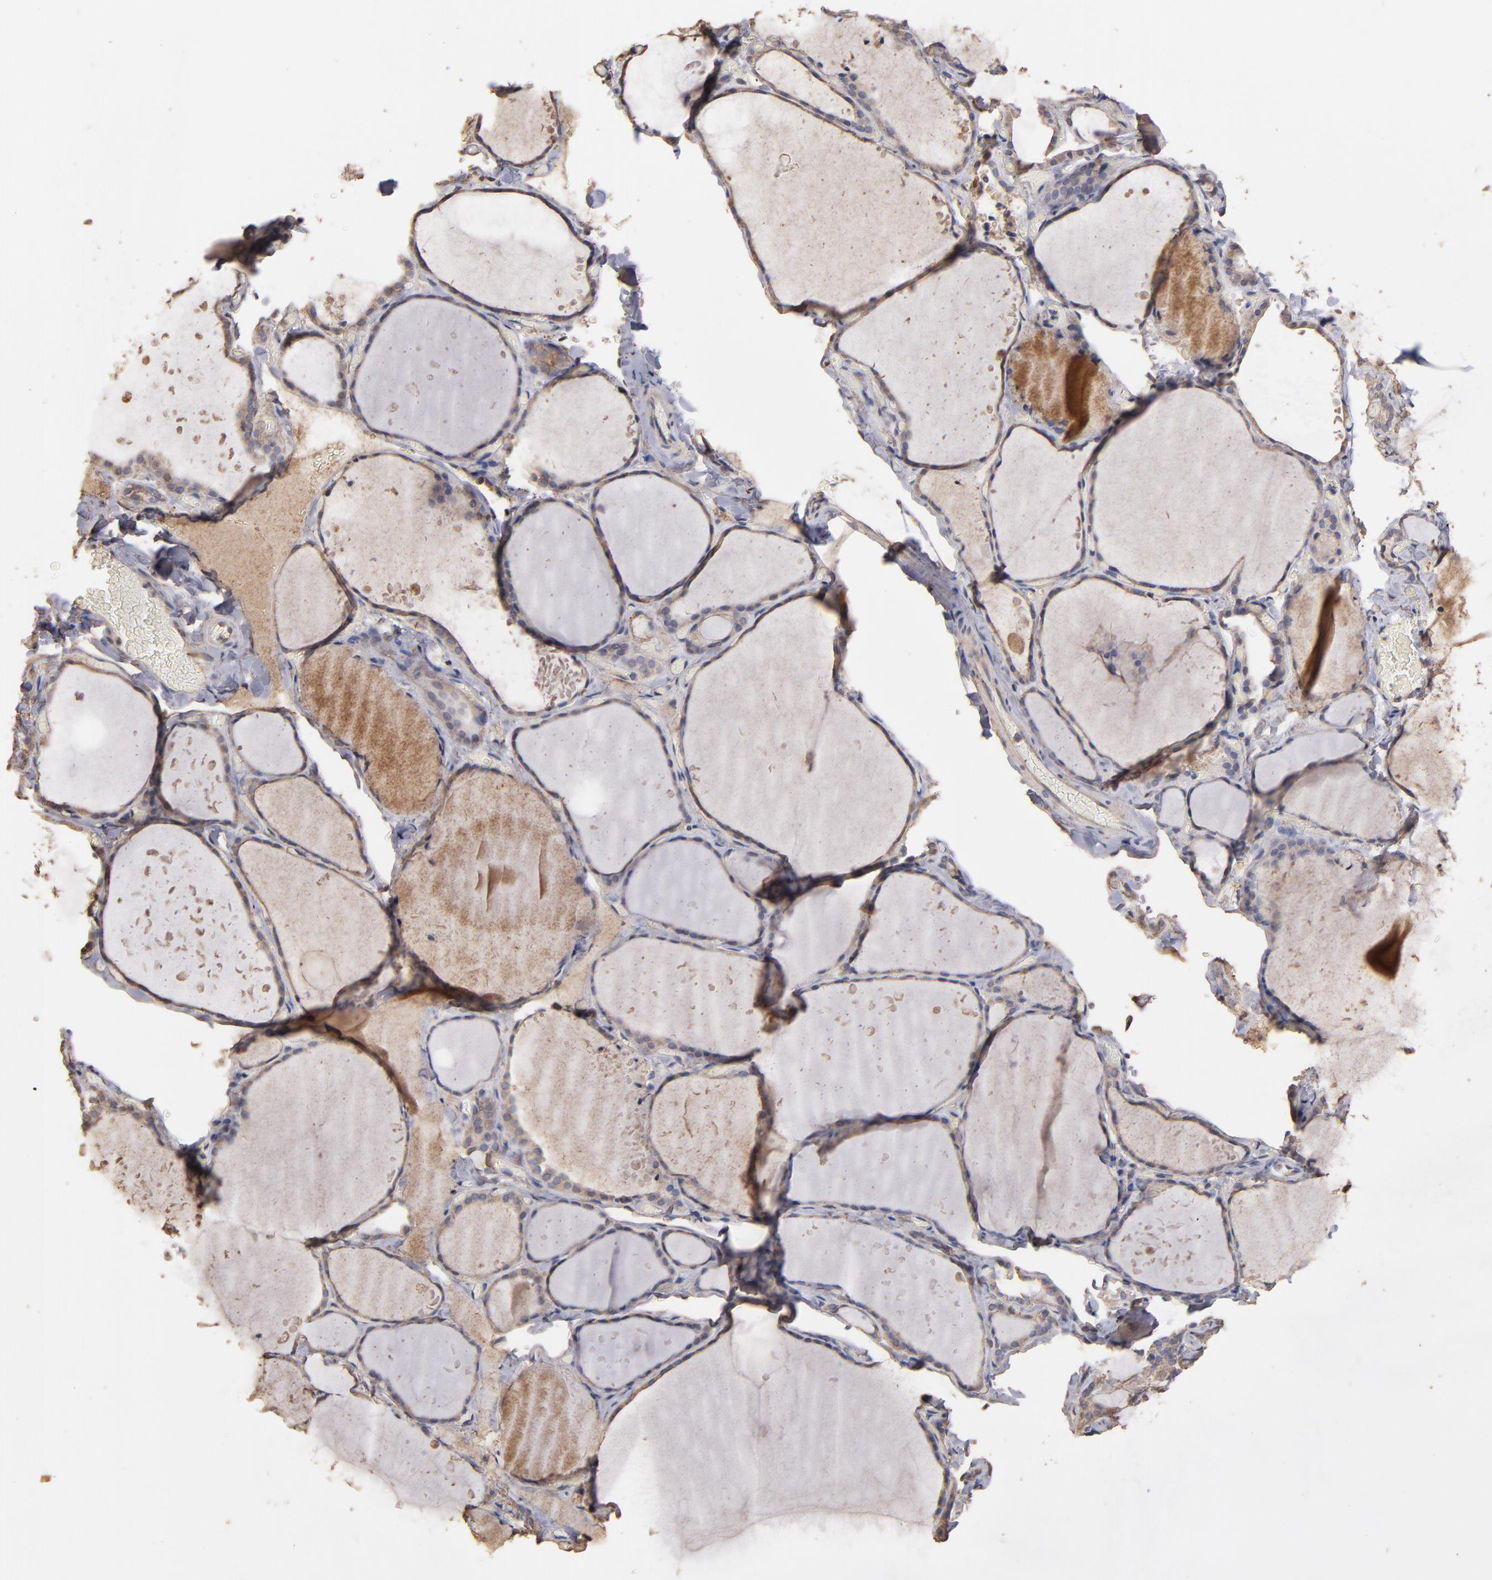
{"staining": {"intensity": "weak", "quantity": ">75%", "location": "cytoplasmic/membranous"}, "tissue": "thyroid gland", "cell_type": "Glandular cells", "image_type": "normal", "snomed": [{"axis": "morphology", "description": "Normal tissue, NOS"}, {"axis": "topography", "description": "Thyroid gland"}], "caption": "Glandular cells show weak cytoplasmic/membranous staining in about >75% of cells in benign thyroid gland.", "gene": "DMD", "patient": {"sex": "female", "age": 22}}